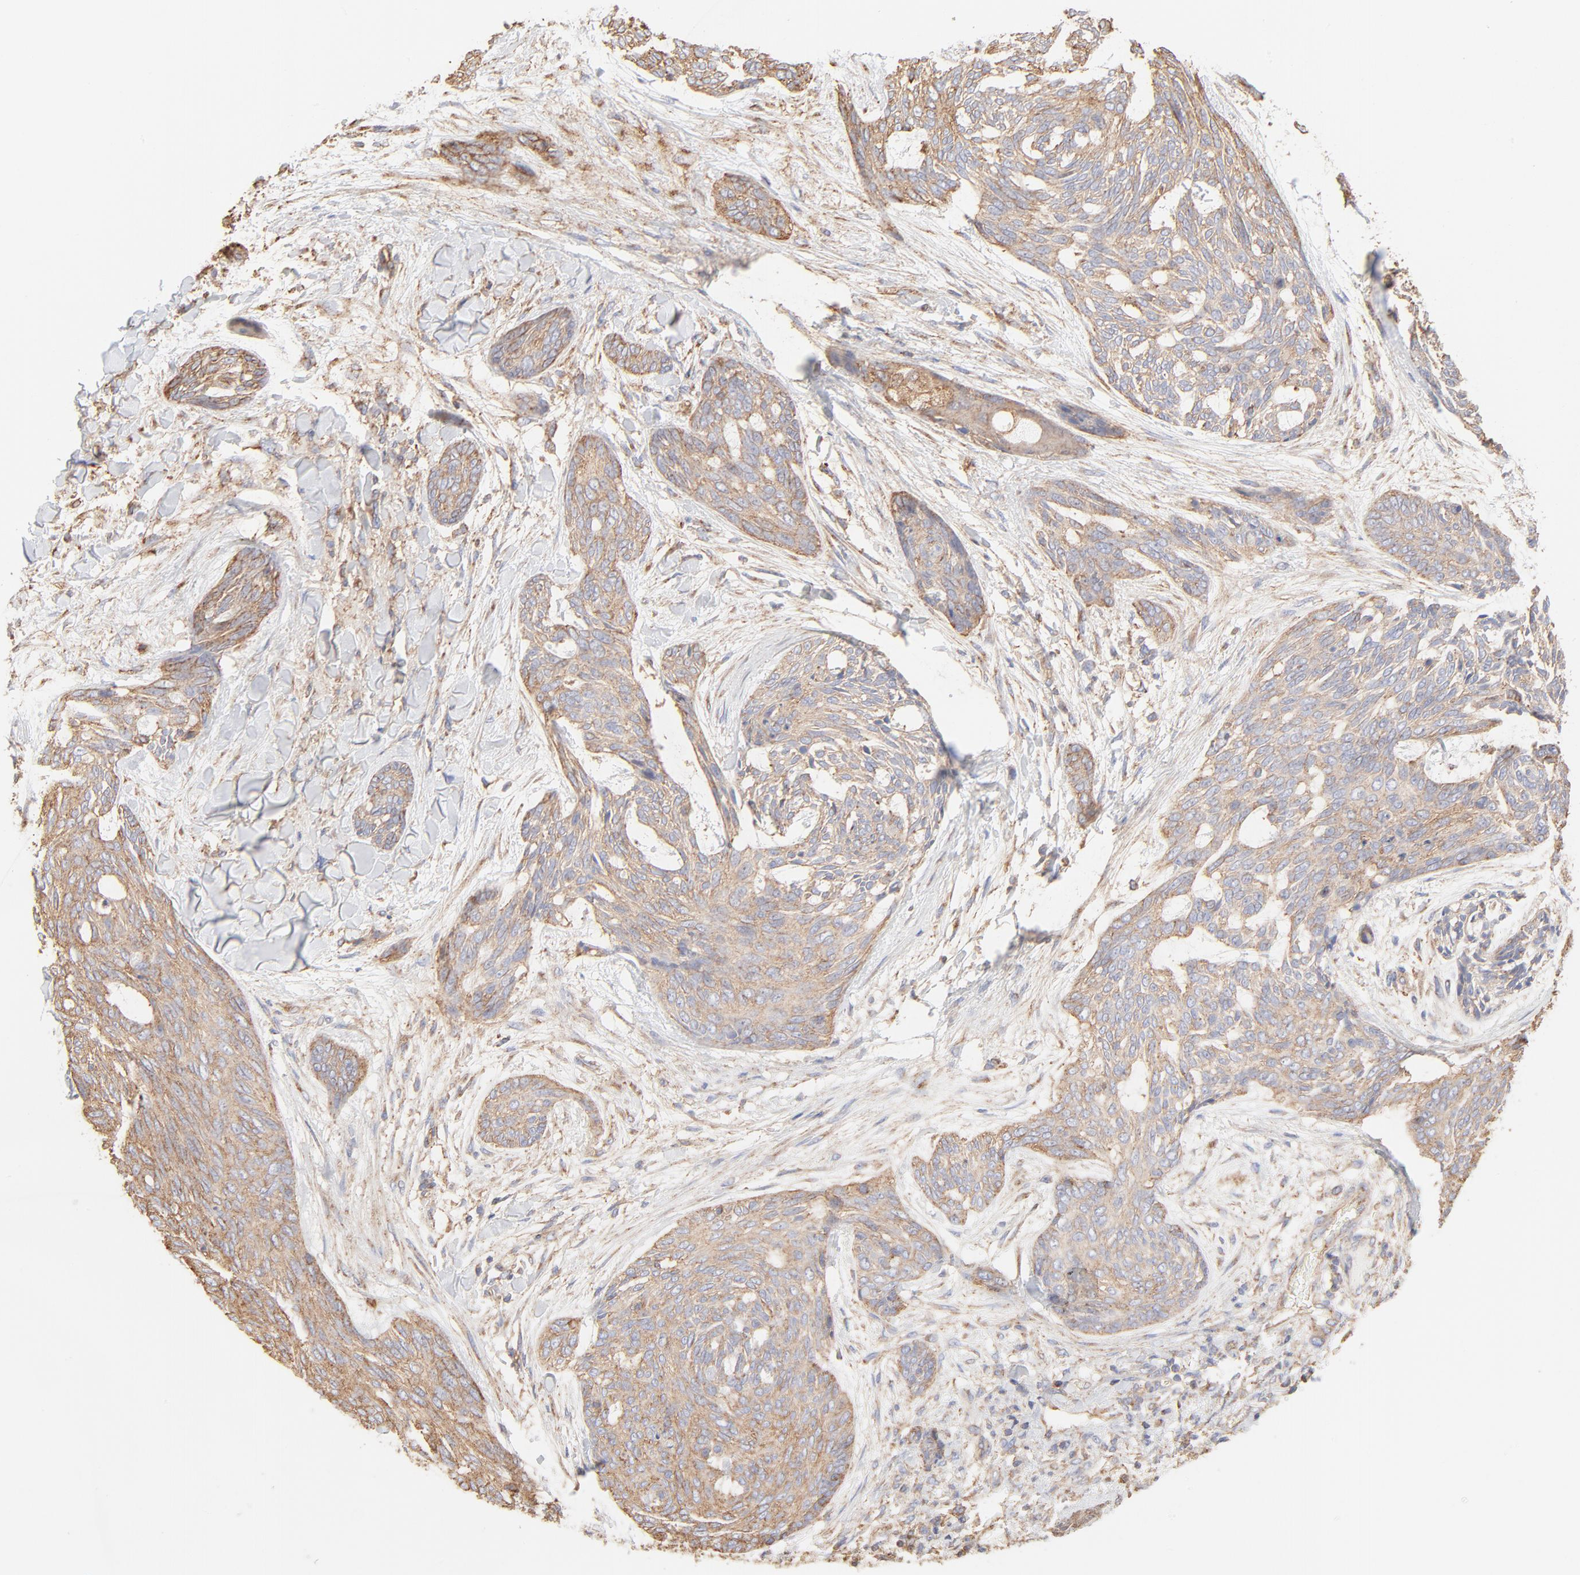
{"staining": {"intensity": "moderate", "quantity": ">75%", "location": "cytoplasmic/membranous"}, "tissue": "skin cancer", "cell_type": "Tumor cells", "image_type": "cancer", "snomed": [{"axis": "morphology", "description": "Normal tissue, NOS"}, {"axis": "morphology", "description": "Basal cell carcinoma"}, {"axis": "topography", "description": "Skin"}], "caption": "This image reveals skin cancer stained with IHC to label a protein in brown. The cytoplasmic/membranous of tumor cells show moderate positivity for the protein. Nuclei are counter-stained blue.", "gene": "CLTB", "patient": {"sex": "female", "age": 71}}